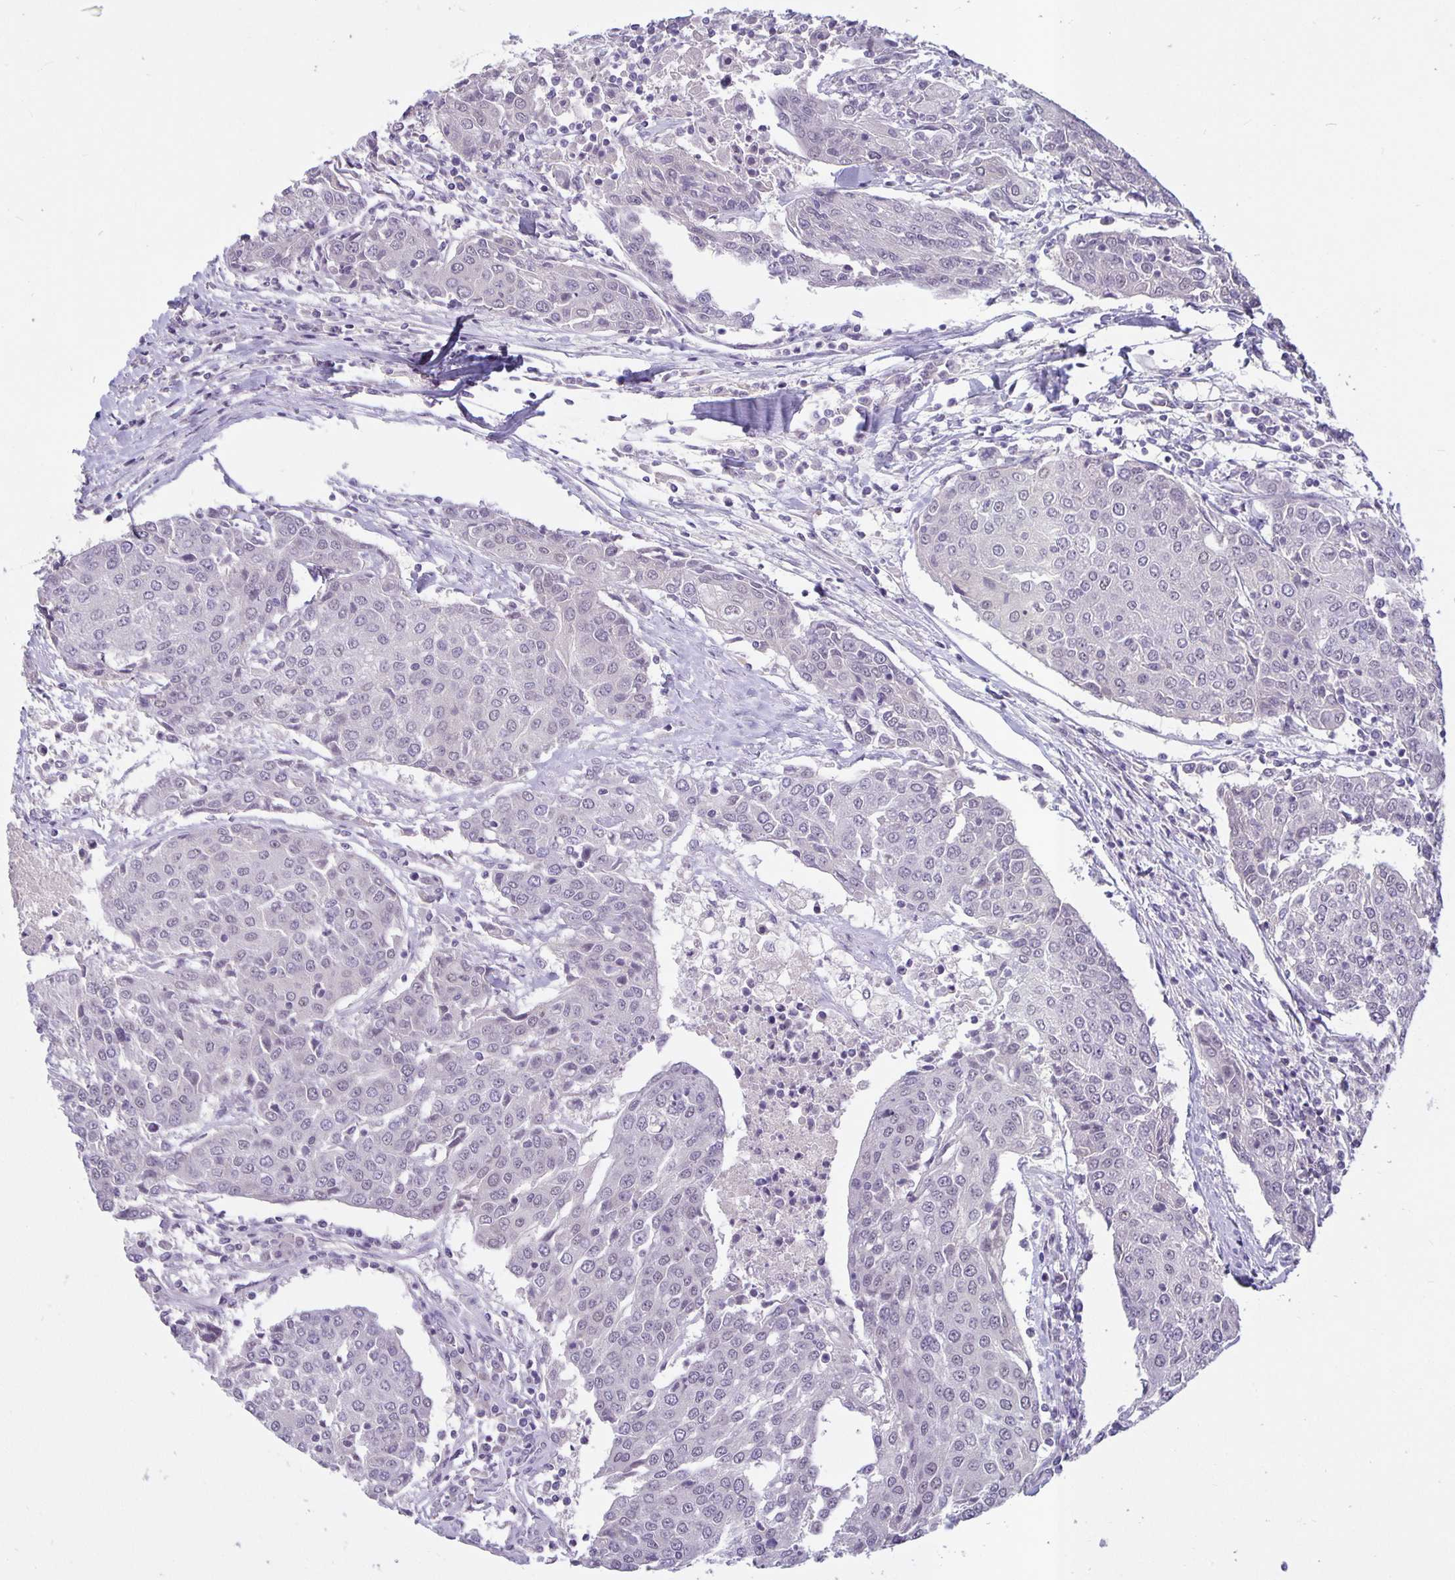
{"staining": {"intensity": "negative", "quantity": "none", "location": "none"}, "tissue": "urothelial cancer", "cell_type": "Tumor cells", "image_type": "cancer", "snomed": [{"axis": "morphology", "description": "Urothelial carcinoma, High grade"}, {"axis": "topography", "description": "Urinary bladder"}], "caption": "There is no significant positivity in tumor cells of urothelial cancer.", "gene": "ARVCF", "patient": {"sex": "female", "age": 85}}